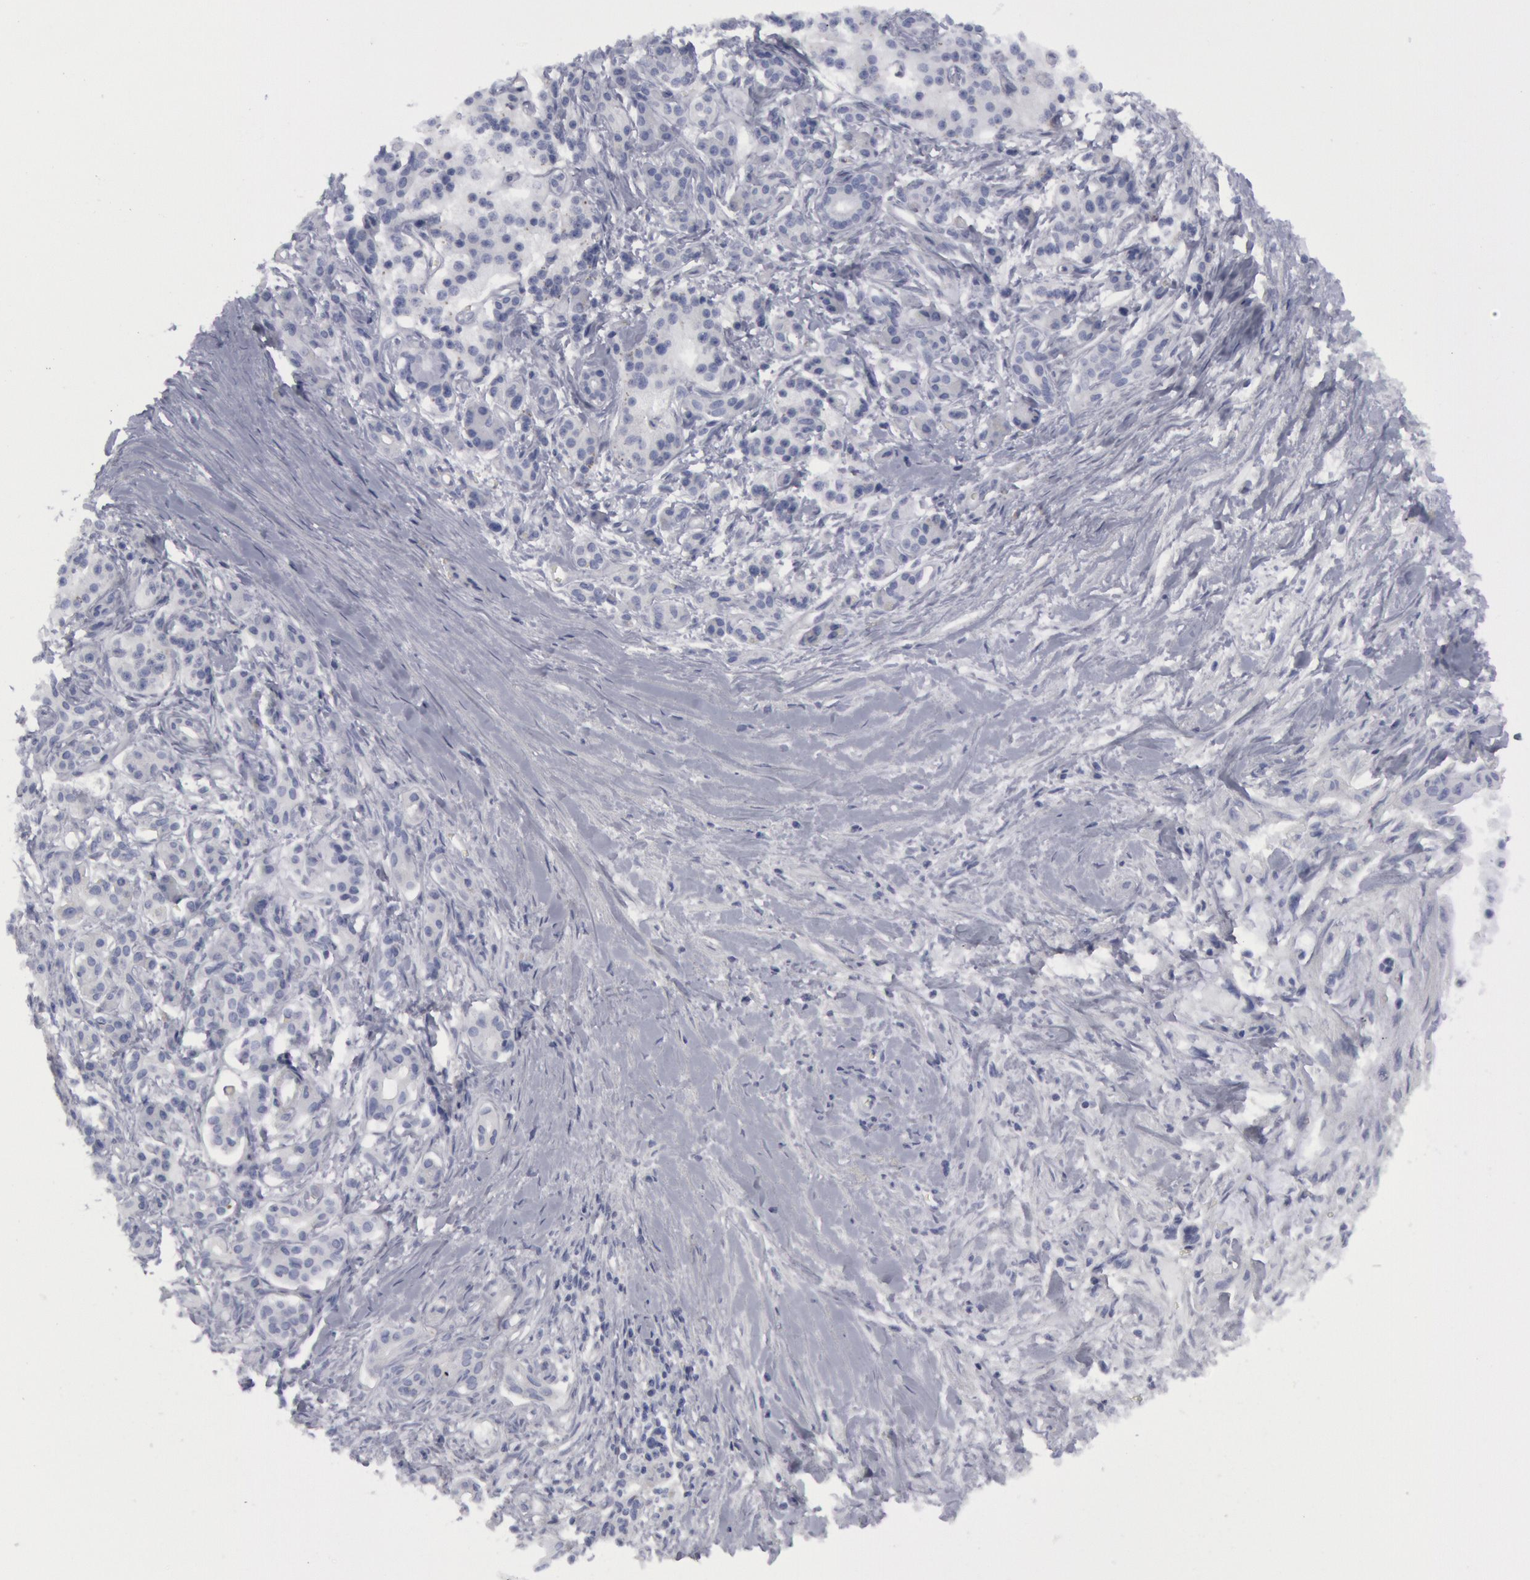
{"staining": {"intensity": "negative", "quantity": "none", "location": "none"}, "tissue": "pancreatic cancer", "cell_type": "Tumor cells", "image_type": "cancer", "snomed": [{"axis": "morphology", "description": "Adenocarcinoma, NOS"}, {"axis": "topography", "description": "Pancreas"}], "caption": "High power microscopy image of an immunohistochemistry micrograph of pancreatic adenocarcinoma, revealing no significant positivity in tumor cells.", "gene": "FHL1", "patient": {"sex": "male", "age": 59}}